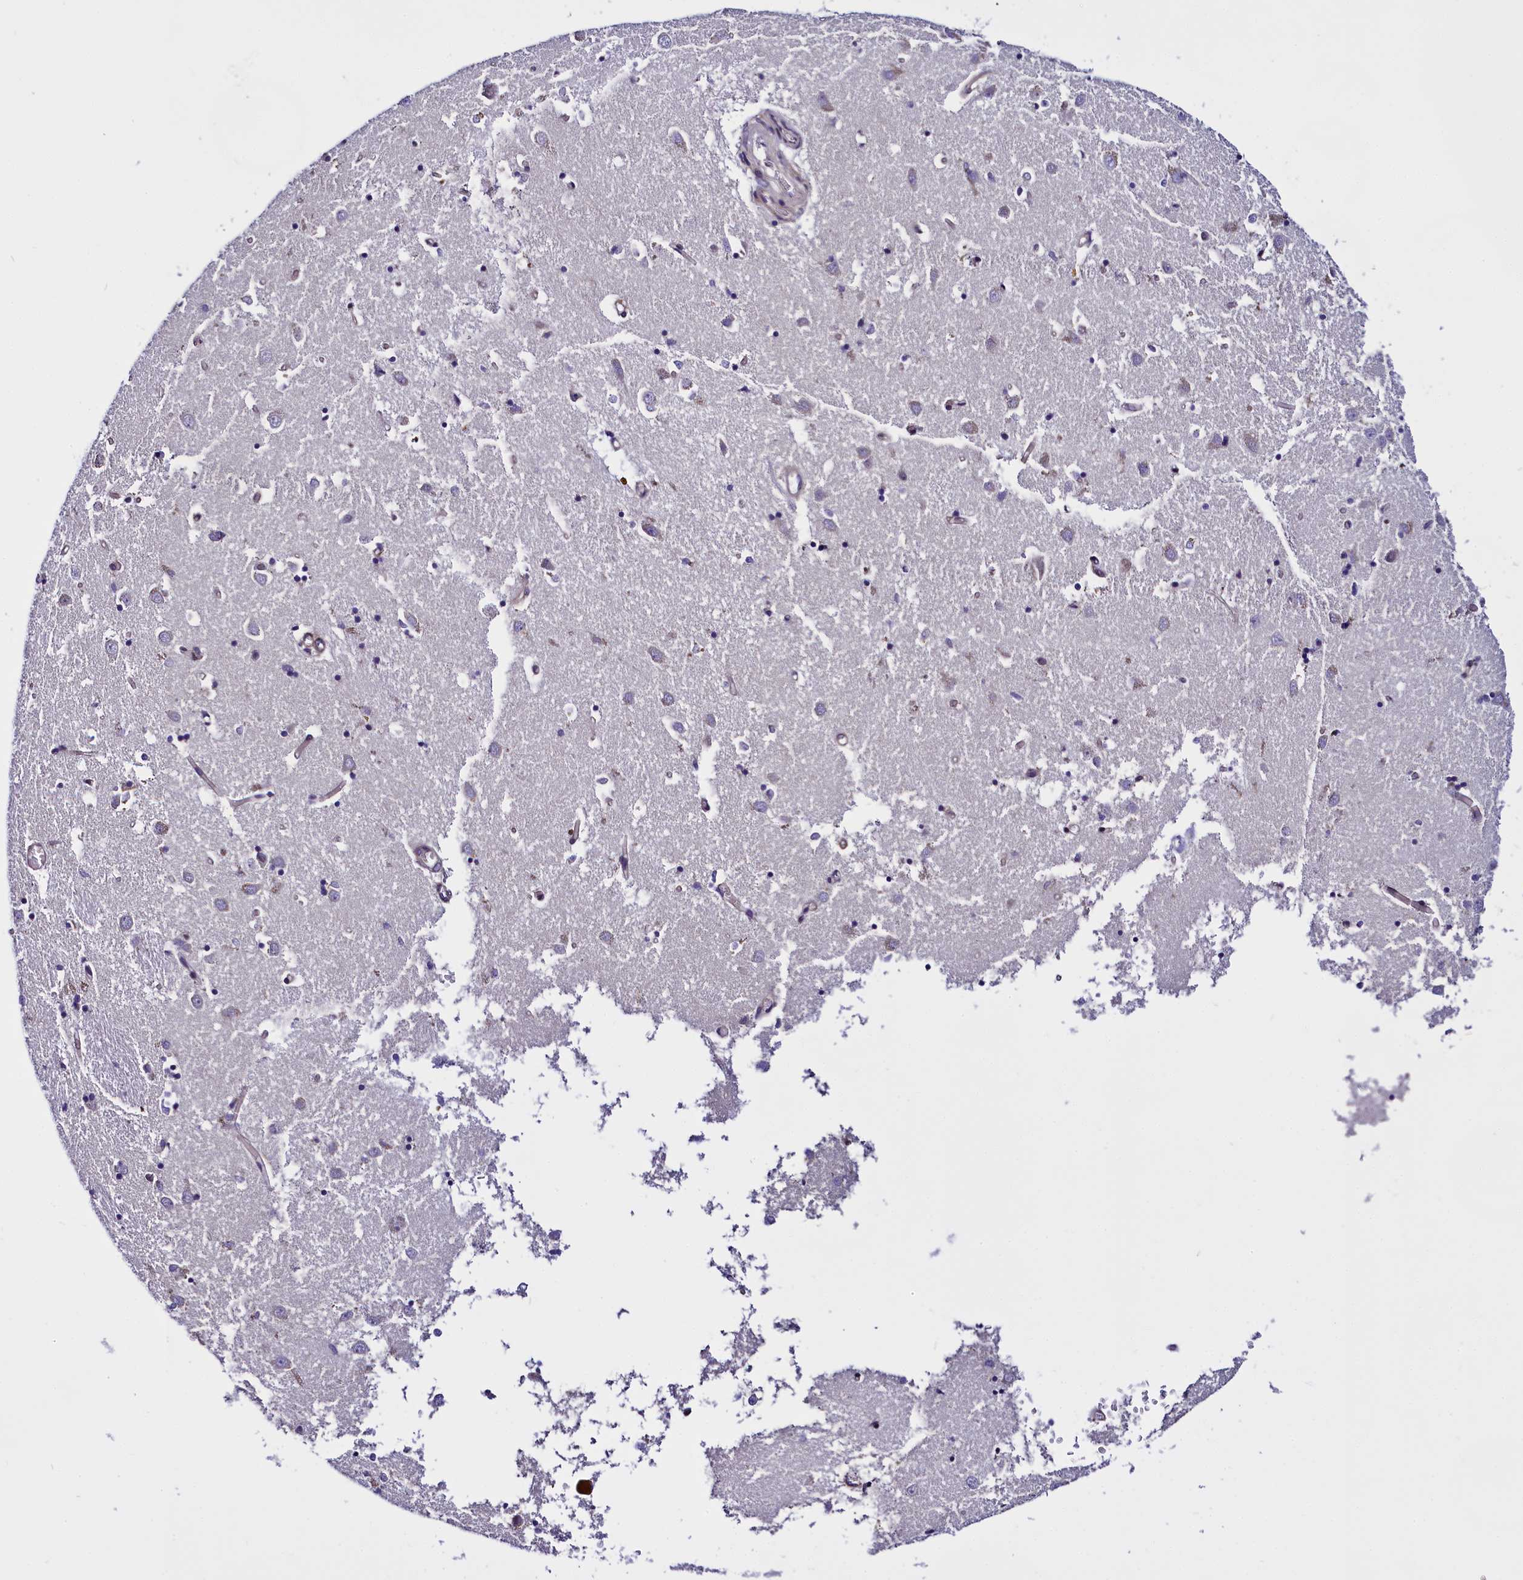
{"staining": {"intensity": "negative", "quantity": "none", "location": "none"}, "tissue": "caudate", "cell_type": "Glial cells", "image_type": "normal", "snomed": [{"axis": "morphology", "description": "Normal tissue, NOS"}, {"axis": "topography", "description": "Lateral ventricle wall"}], "caption": "Immunohistochemistry (IHC) micrograph of unremarkable caudate: caudate stained with DAB (3,3'-diaminobenzidine) exhibits no significant protein positivity in glial cells. Brightfield microscopy of IHC stained with DAB (3,3'-diaminobenzidine) (brown) and hematoxylin (blue), captured at high magnification.", "gene": "UACA", "patient": {"sex": "male", "age": 70}}